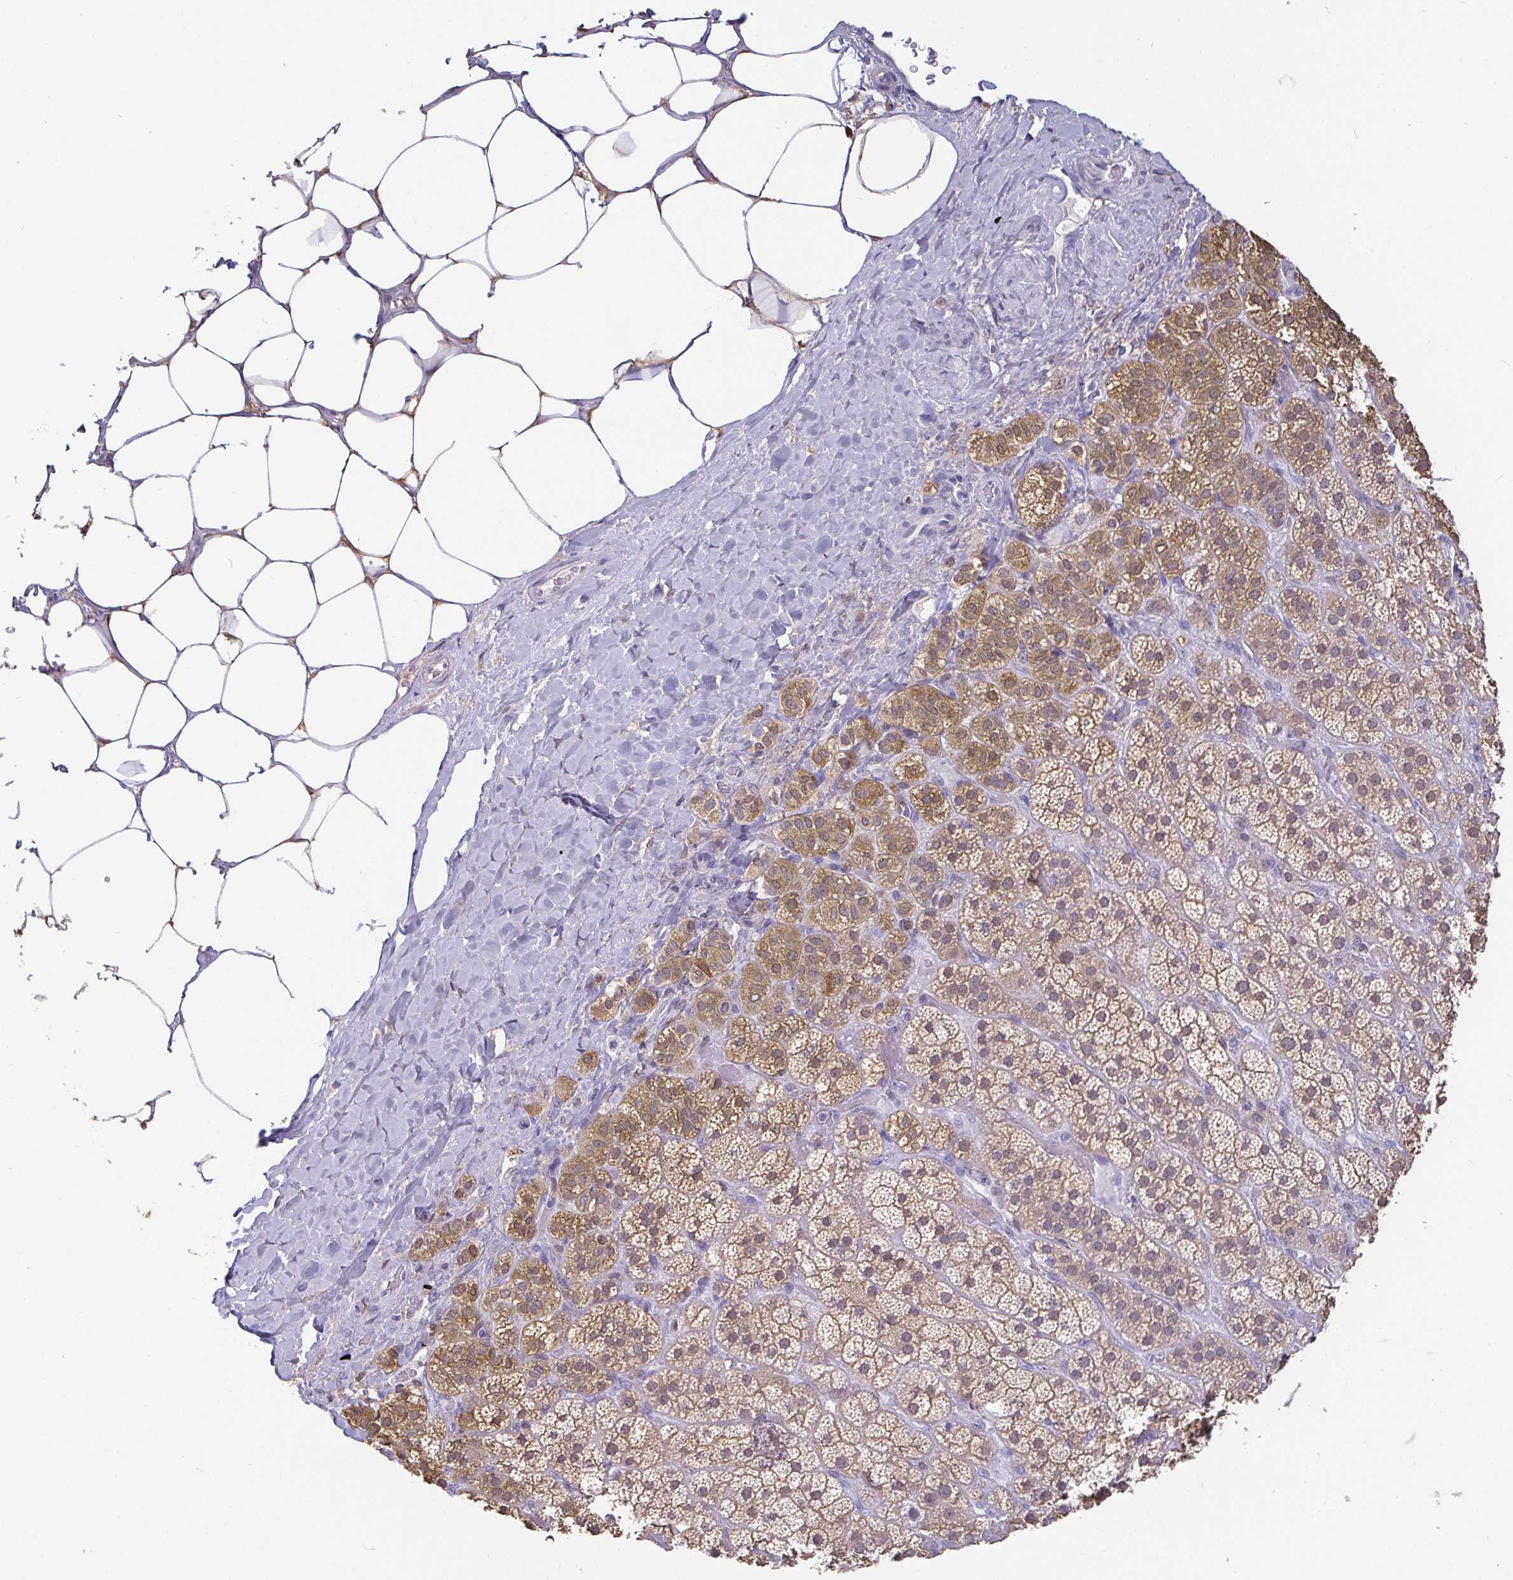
{"staining": {"intensity": "moderate", "quantity": ">75%", "location": "cytoplasmic/membranous"}, "tissue": "adrenal gland", "cell_type": "Glandular cells", "image_type": "normal", "snomed": [{"axis": "morphology", "description": "Normal tissue, NOS"}, {"axis": "topography", "description": "Adrenal gland"}], "caption": "The micrograph demonstrates staining of normal adrenal gland, revealing moderate cytoplasmic/membranous protein expression (brown color) within glandular cells. Immunohistochemistry stains the protein of interest in brown and the nuclei are stained blue.", "gene": "IDH1", "patient": {"sex": "male", "age": 57}}